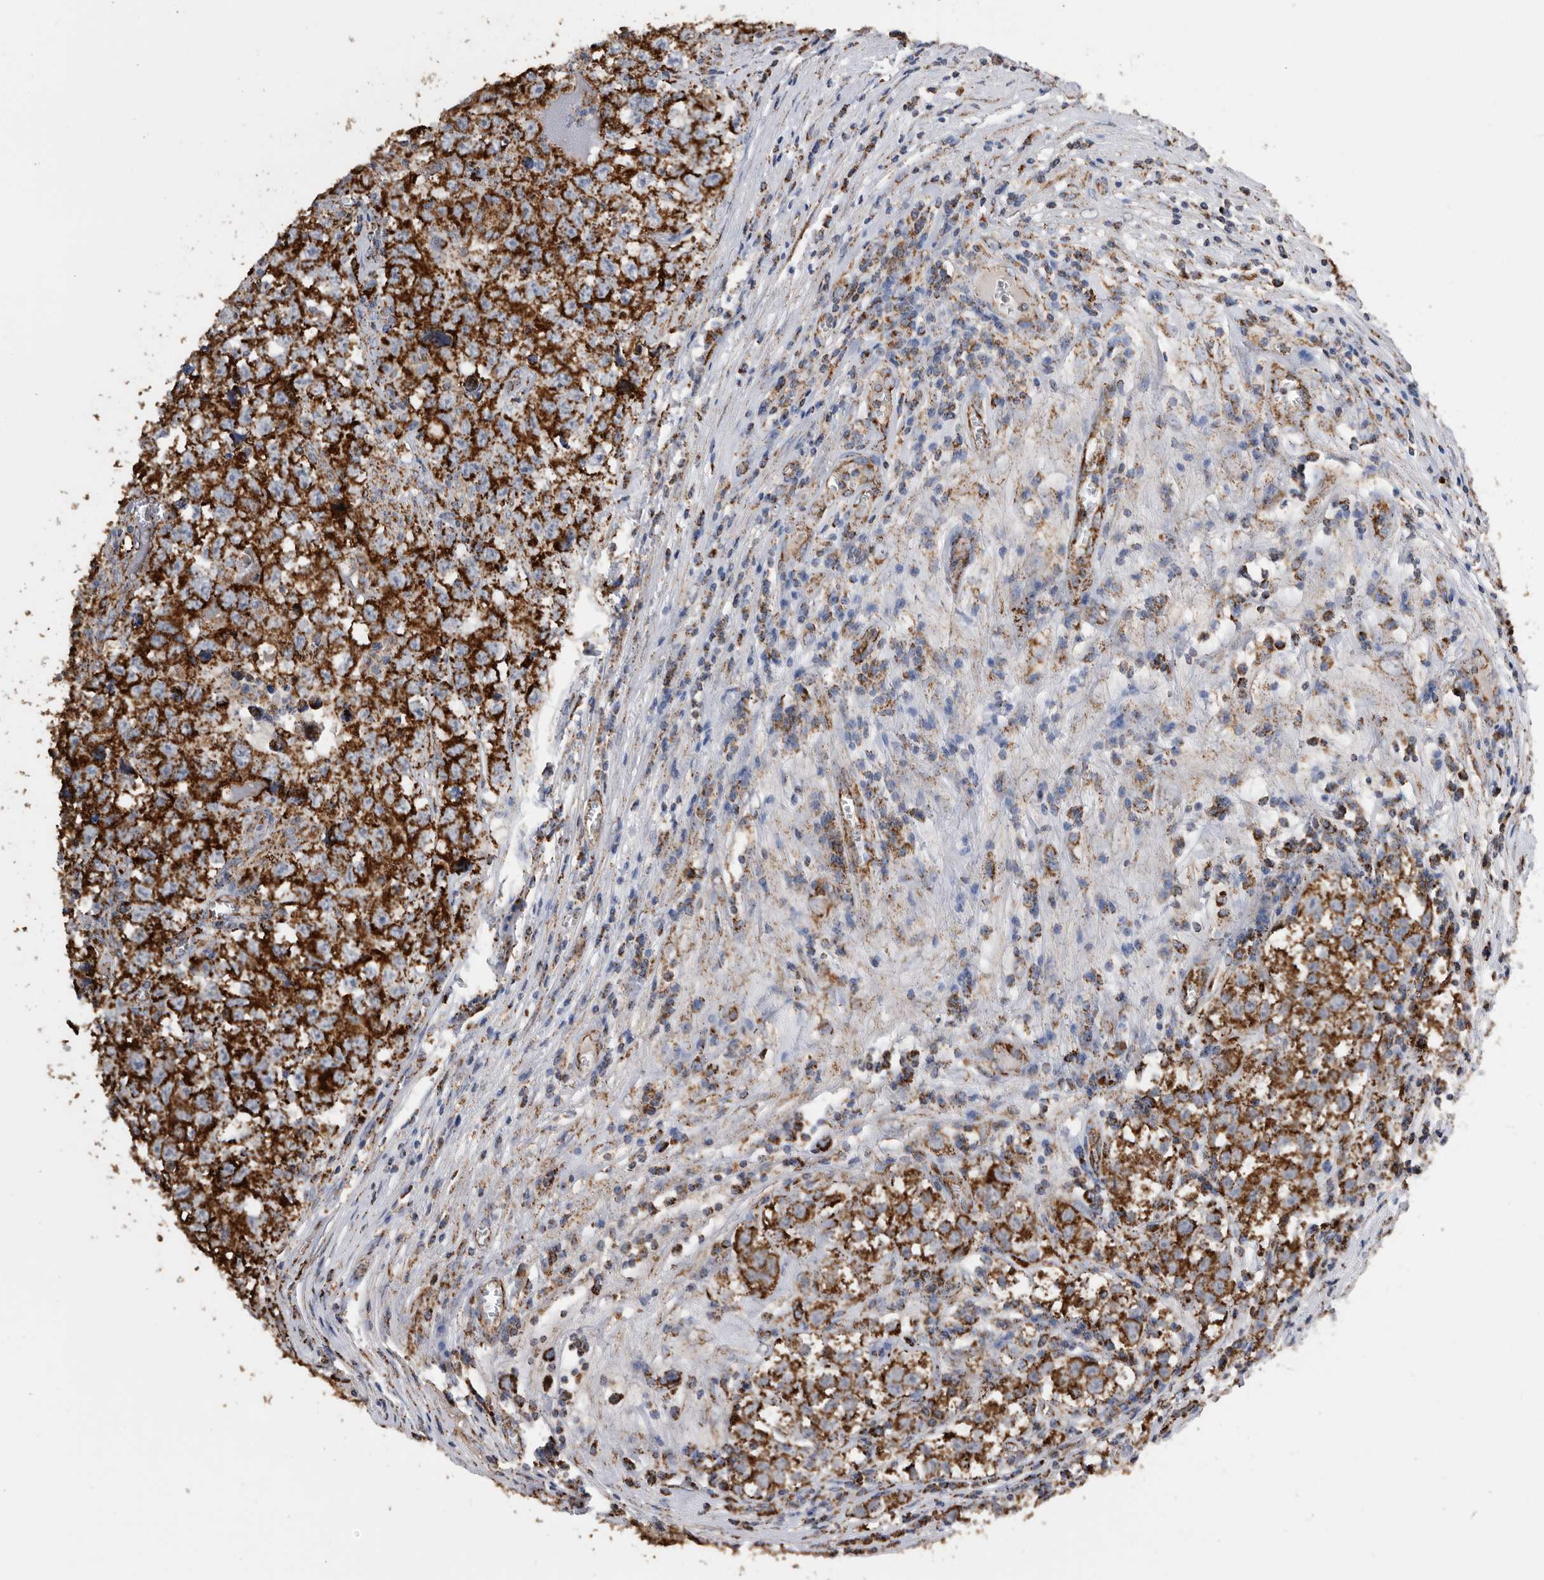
{"staining": {"intensity": "strong", "quantity": ">75%", "location": "cytoplasmic/membranous"}, "tissue": "testis cancer", "cell_type": "Tumor cells", "image_type": "cancer", "snomed": [{"axis": "morphology", "description": "Seminoma, NOS"}, {"axis": "morphology", "description": "Carcinoma, Embryonal, NOS"}, {"axis": "topography", "description": "Testis"}], "caption": "Testis cancer was stained to show a protein in brown. There is high levels of strong cytoplasmic/membranous expression in about >75% of tumor cells. Nuclei are stained in blue.", "gene": "WFDC1", "patient": {"sex": "male", "age": 43}}